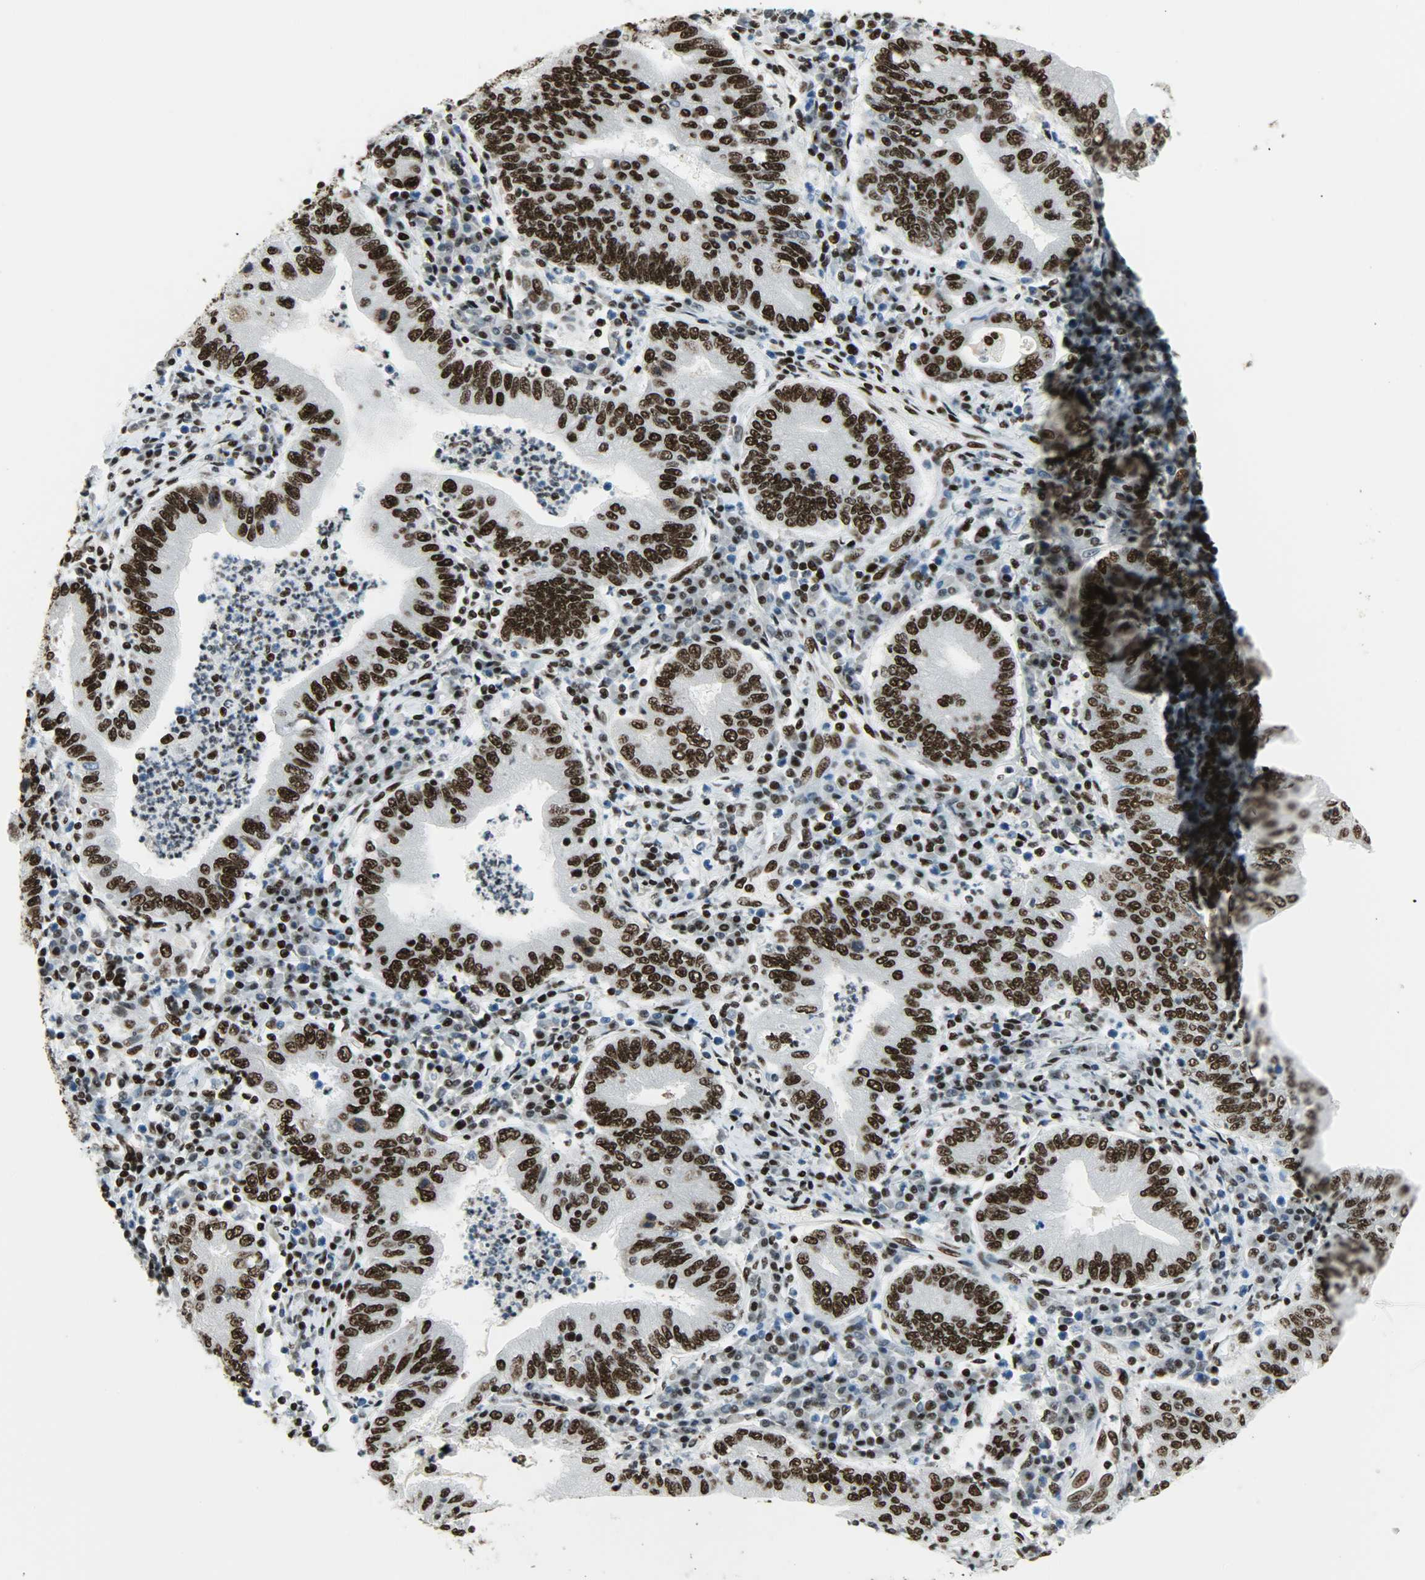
{"staining": {"intensity": "strong", "quantity": ">75%", "location": "nuclear"}, "tissue": "stomach cancer", "cell_type": "Tumor cells", "image_type": "cancer", "snomed": [{"axis": "morphology", "description": "Normal tissue, NOS"}, {"axis": "morphology", "description": "Adenocarcinoma, NOS"}, {"axis": "topography", "description": "Esophagus"}, {"axis": "topography", "description": "Stomach, upper"}, {"axis": "topography", "description": "Peripheral nerve tissue"}], "caption": "A photomicrograph of stomach cancer (adenocarcinoma) stained for a protein displays strong nuclear brown staining in tumor cells.", "gene": "SNRPA", "patient": {"sex": "male", "age": 62}}